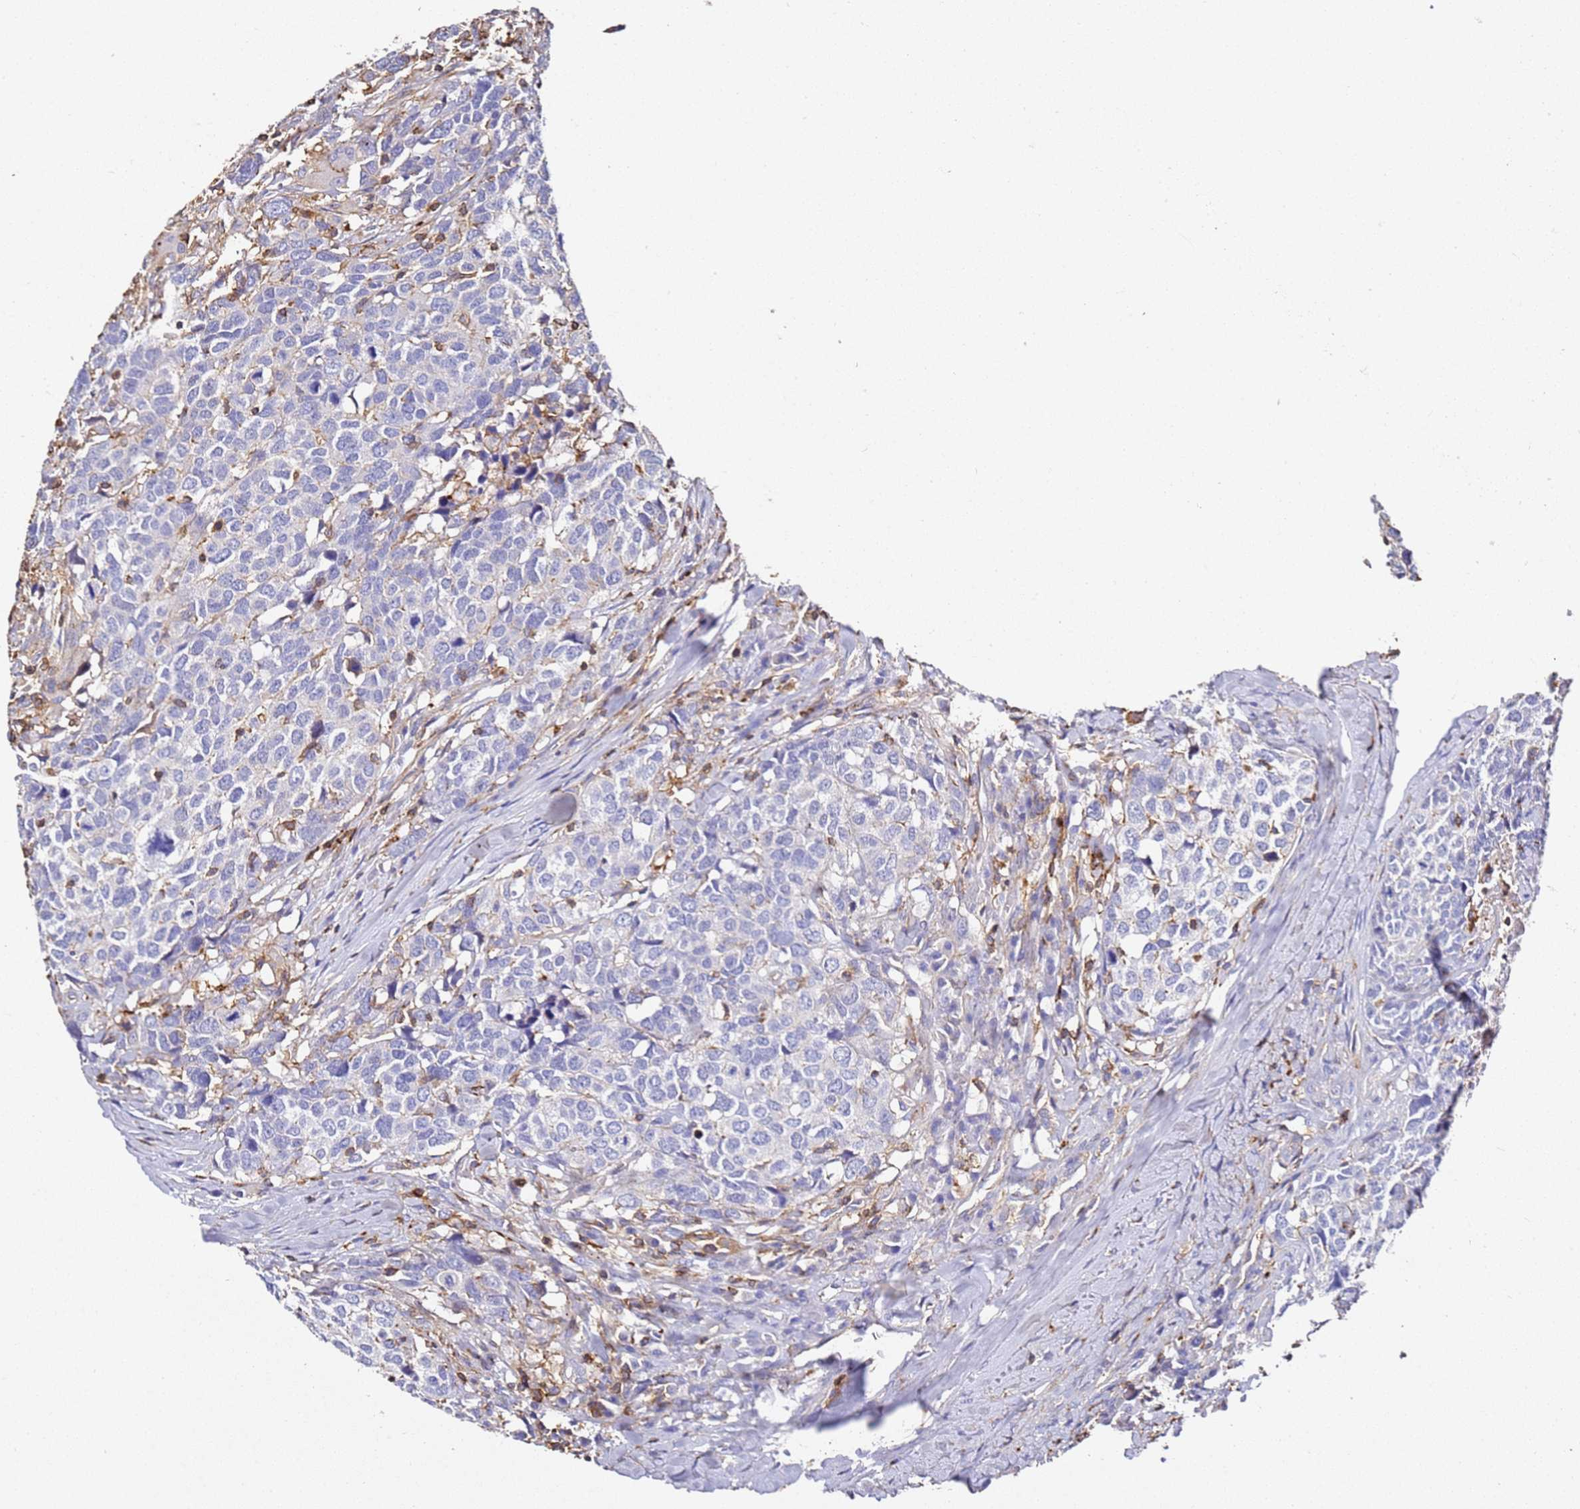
{"staining": {"intensity": "negative", "quantity": "none", "location": "none"}, "tissue": "head and neck cancer", "cell_type": "Tumor cells", "image_type": "cancer", "snomed": [{"axis": "morphology", "description": "Normal tissue, NOS"}, {"axis": "morphology", "description": "Squamous cell carcinoma, NOS"}, {"axis": "topography", "description": "Skeletal muscle"}, {"axis": "topography", "description": "Vascular tissue"}, {"axis": "topography", "description": "Peripheral nerve tissue"}, {"axis": "topography", "description": "Head-Neck"}], "caption": "Immunohistochemistry (IHC) micrograph of neoplastic tissue: squamous cell carcinoma (head and neck) stained with DAB exhibits no significant protein positivity in tumor cells.", "gene": "ZNF671", "patient": {"sex": "male", "age": 66}}